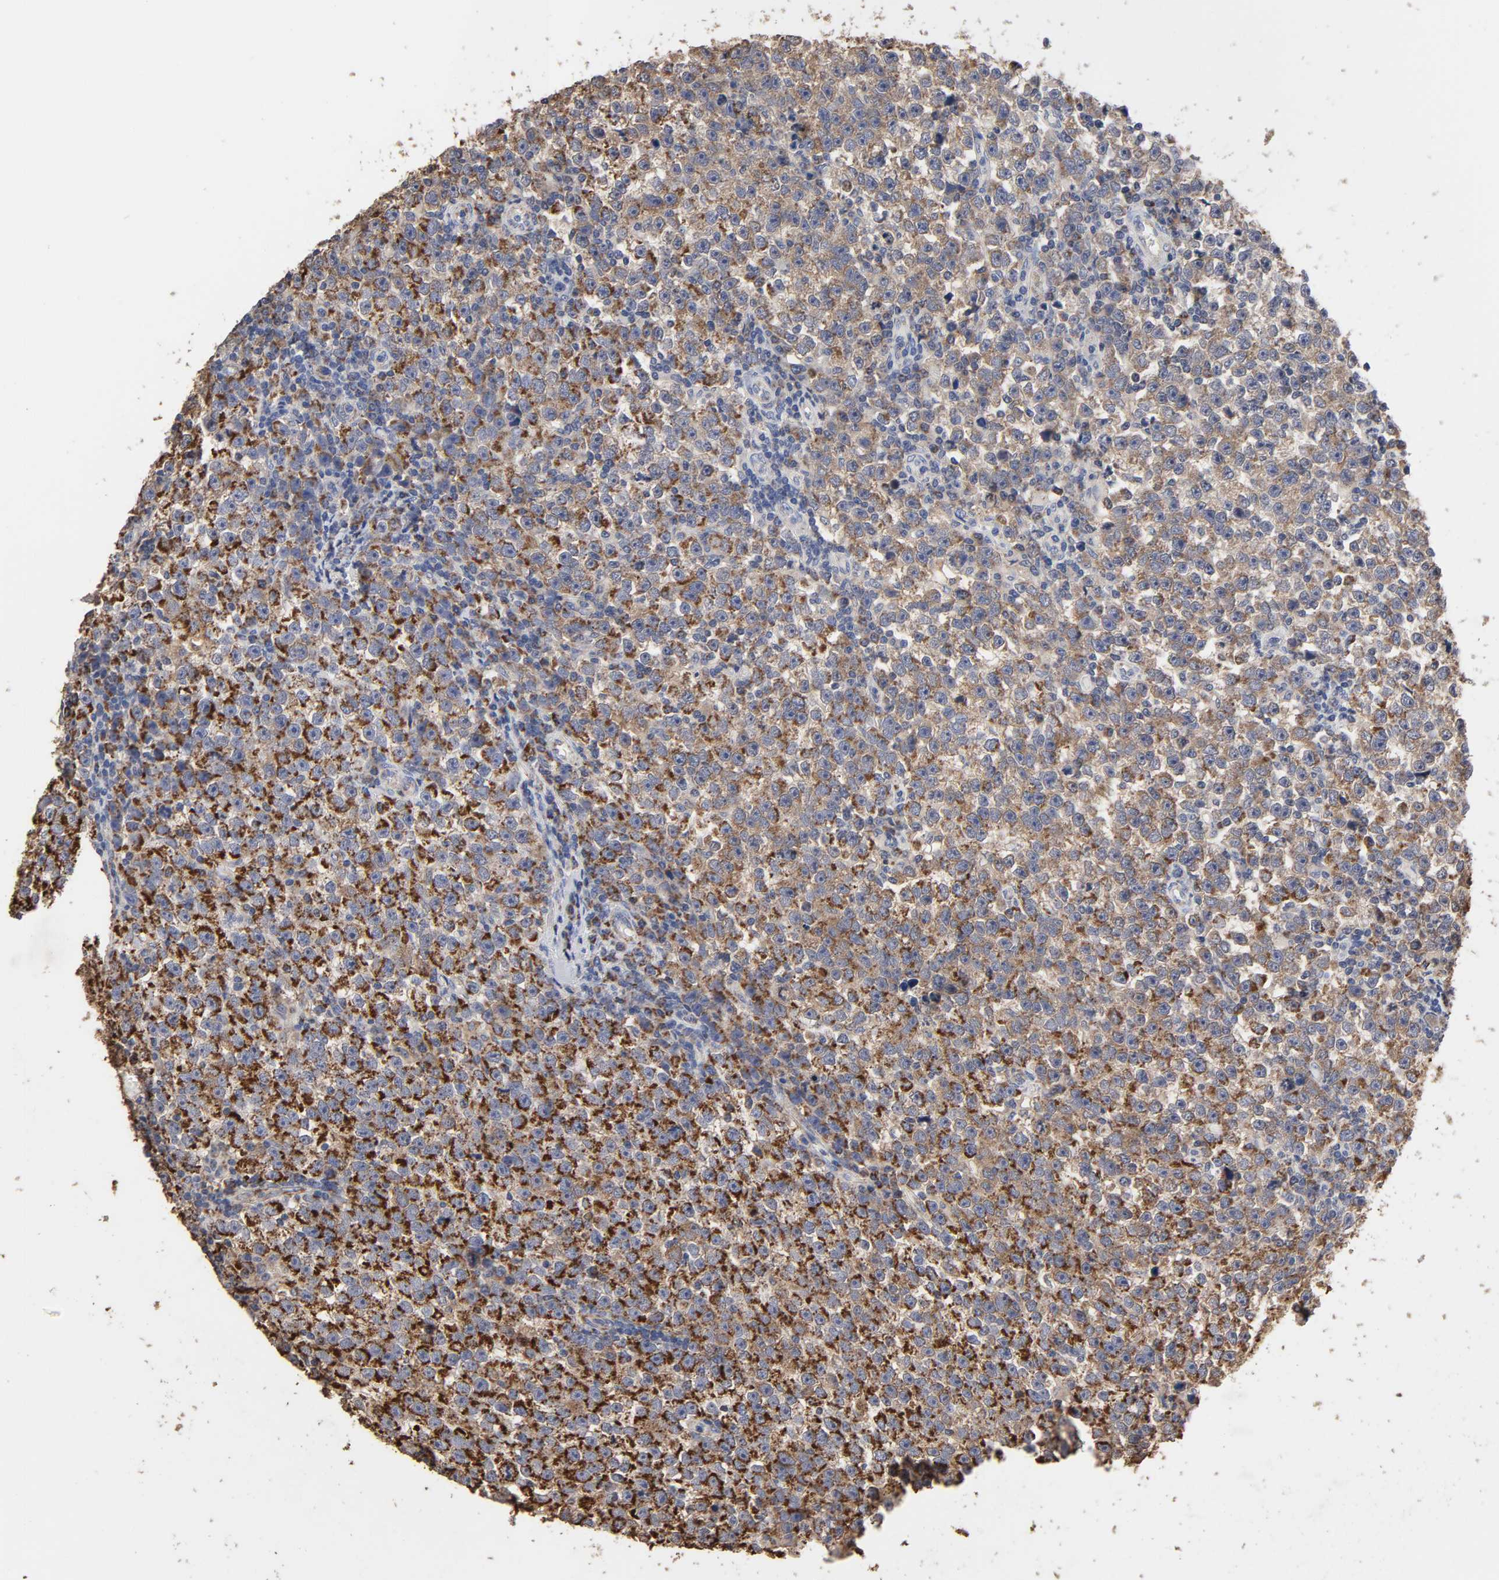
{"staining": {"intensity": "strong", "quantity": ">75%", "location": "cytoplasmic/membranous"}, "tissue": "testis cancer", "cell_type": "Tumor cells", "image_type": "cancer", "snomed": [{"axis": "morphology", "description": "Seminoma, NOS"}, {"axis": "topography", "description": "Testis"}], "caption": "This is a photomicrograph of immunohistochemistry (IHC) staining of testis cancer, which shows strong expression in the cytoplasmic/membranous of tumor cells.", "gene": "CYCS", "patient": {"sex": "male", "age": 43}}